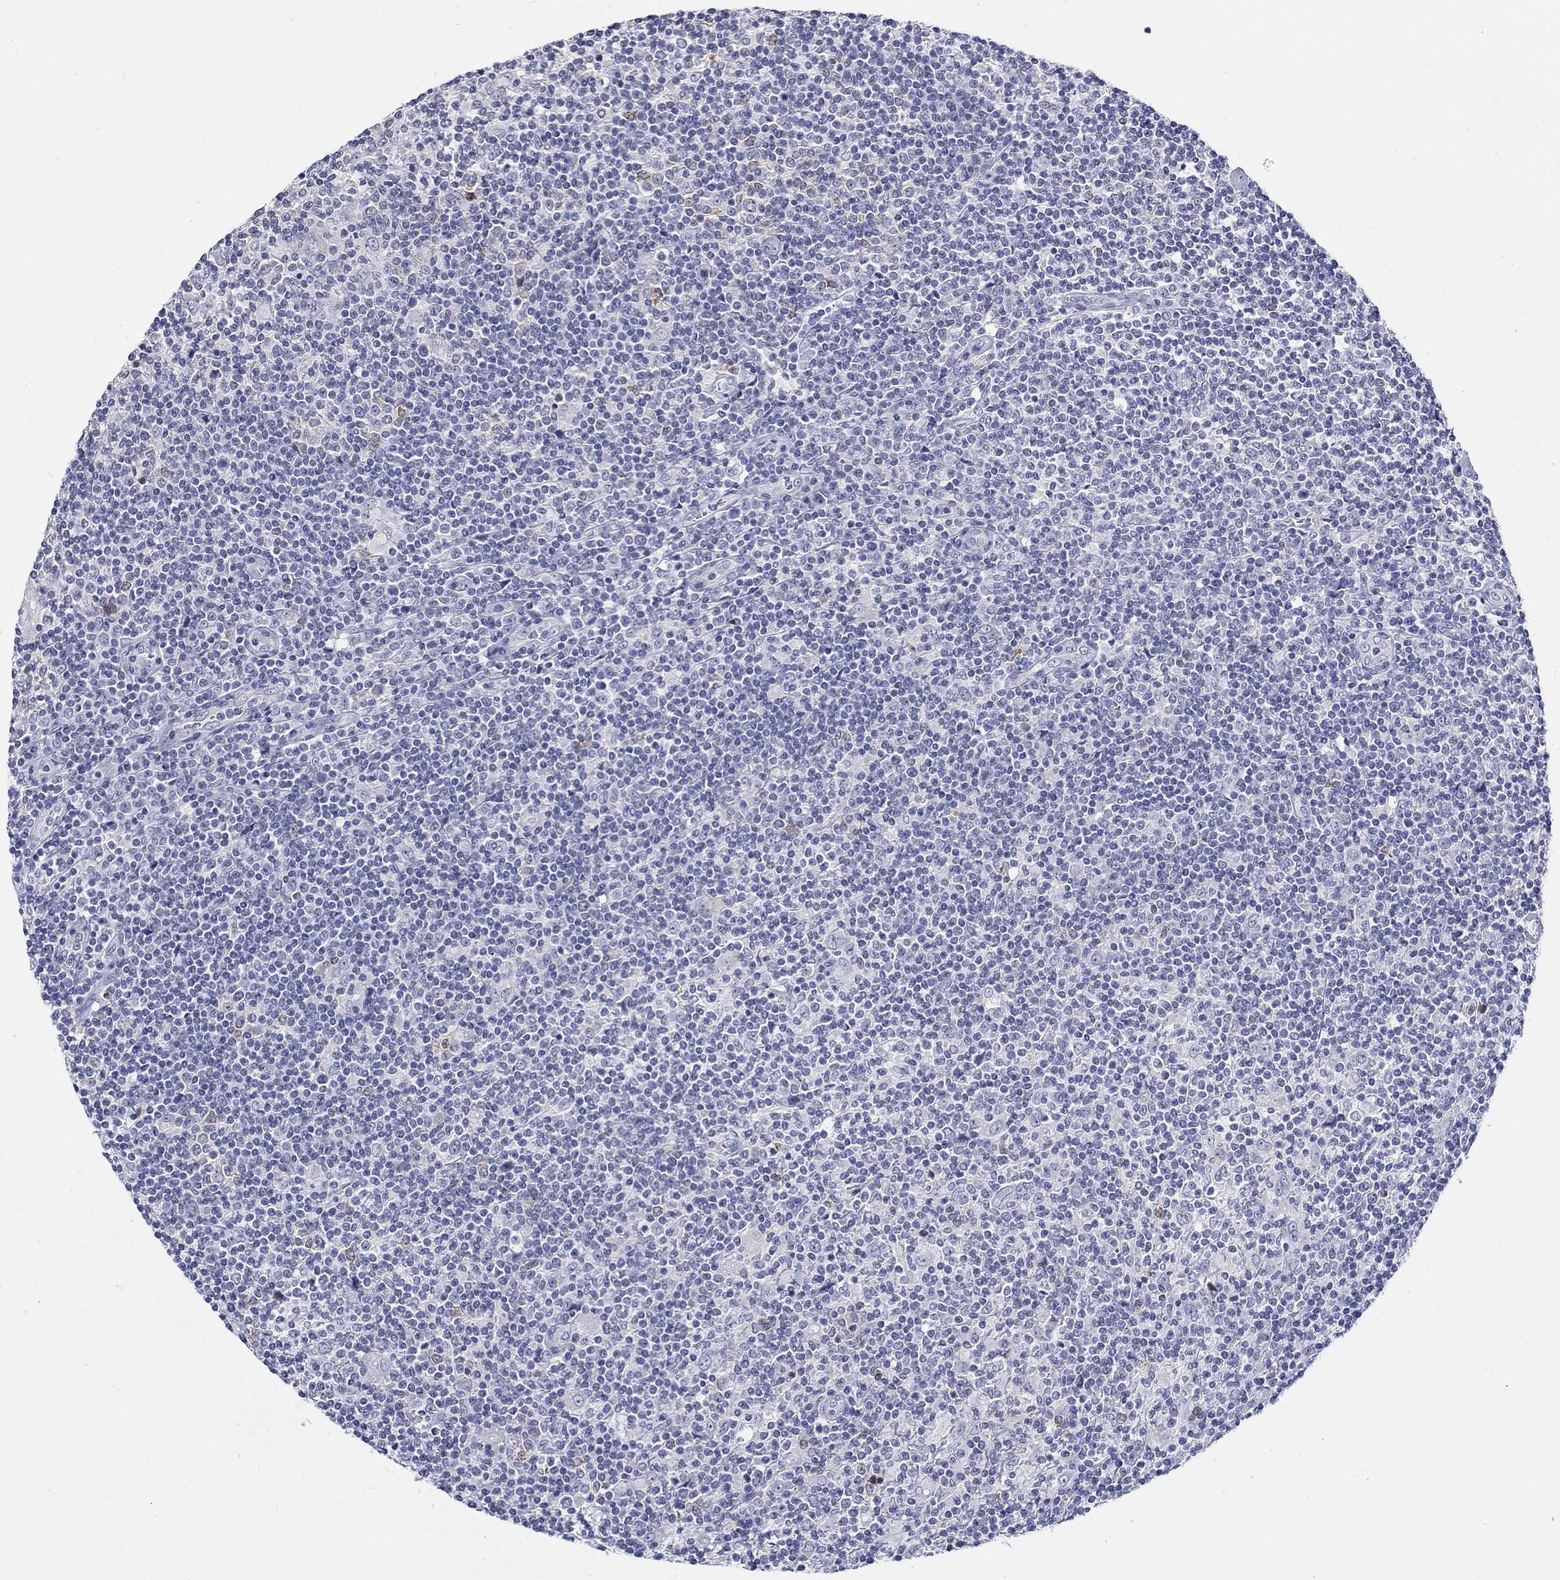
{"staining": {"intensity": "negative", "quantity": "none", "location": "none"}, "tissue": "lymphoma", "cell_type": "Tumor cells", "image_type": "cancer", "snomed": [{"axis": "morphology", "description": "Hodgkin's disease, NOS"}, {"axis": "topography", "description": "Lymph node"}], "caption": "IHC image of neoplastic tissue: human lymphoma stained with DAB (3,3'-diaminobenzidine) demonstrates no significant protein staining in tumor cells. Nuclei are stained in blue.", "gene": "SLC30A3", "patient": {"sex": "male", "age": 40}}